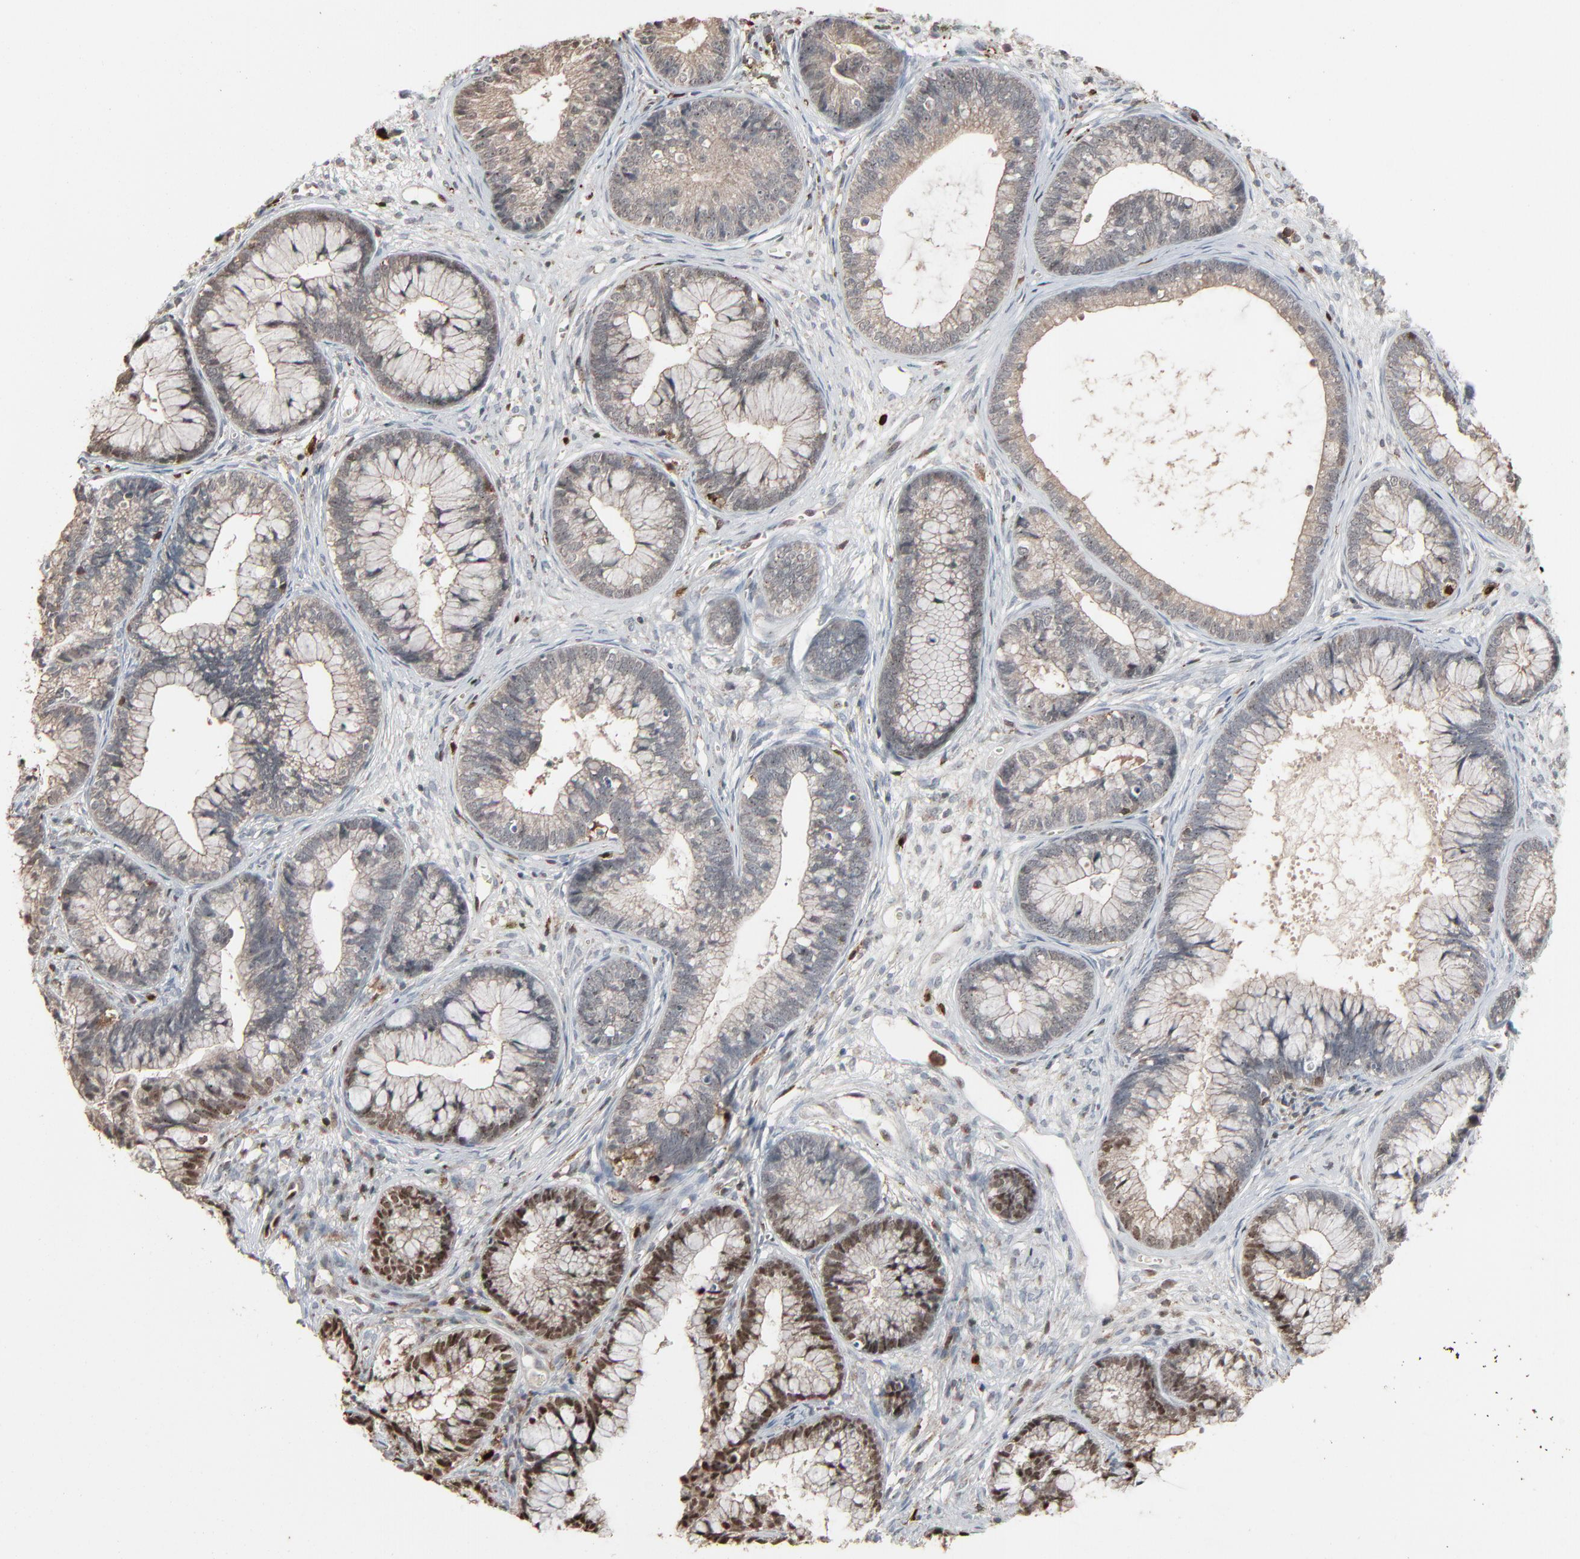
{"staining": {"intensity": "moderate", "quantity": "25%-75%", "location": "cytoplasmic/membranous,nuclear"}, "tissue": "cervical cancer", "cell_type": "Tumor cells", "image_type": "cancer", "snomed": [{"axis": "morphology", "description": "Adenocarcinoma, NOS"}, {"axis": "topography", "description": "Cervix"}], "caption": "Approximately 25%-75% of tumor cells in cervical adenocarcinoma display moderate cytoplasmic/membranous and nuclear protein staining as visualized by brown immunohistochemical staining.", "gene": "DOCK8", "patient": {"sex": "female", "age": 44}}